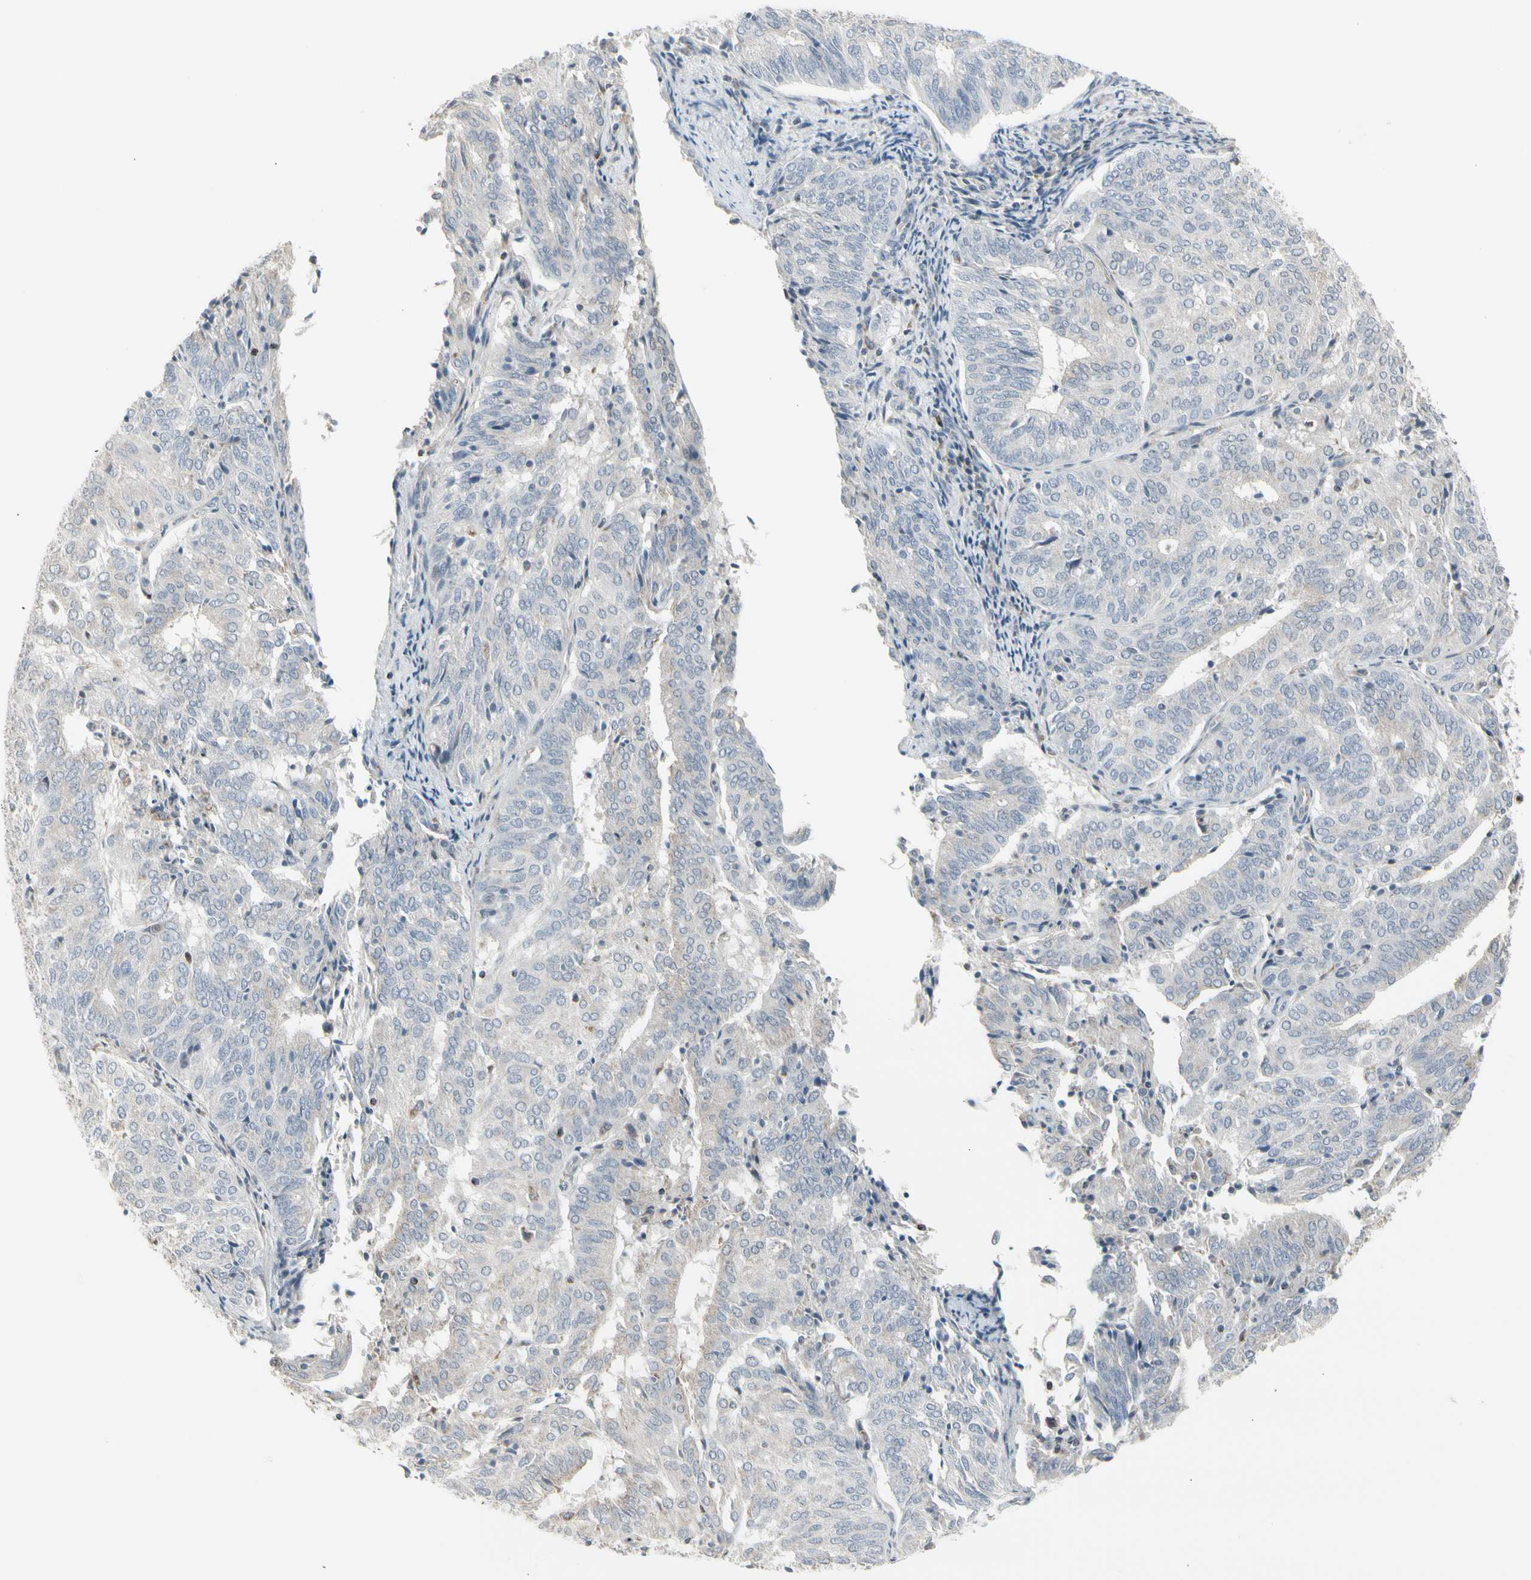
{"staining": {"intensity": "negative", "quantity": "none", "location": "none"}, "tissue": "endometrial cancer", "cell_type": "Tumor cells", "image_type": "cancer", "snomed": [{"axis": "morphology", "description": "Adenocarcinoma, NOS"}, {"axis": "topography", "description": "Uterus"}], "caption": "This image is of endometrial adenocarcinoma stained with IHC to label a protein in brown with the nuclei are counter-stained blue. There is no expression in tumor cells. Brightfield microscopy of immunohistochemistry (IHC) stained with DAB (brown) and hematoxylin (blue), captured at high magnification.", "gene": "TMEM176A", "patient": {"sex": "female", "age": 60}}